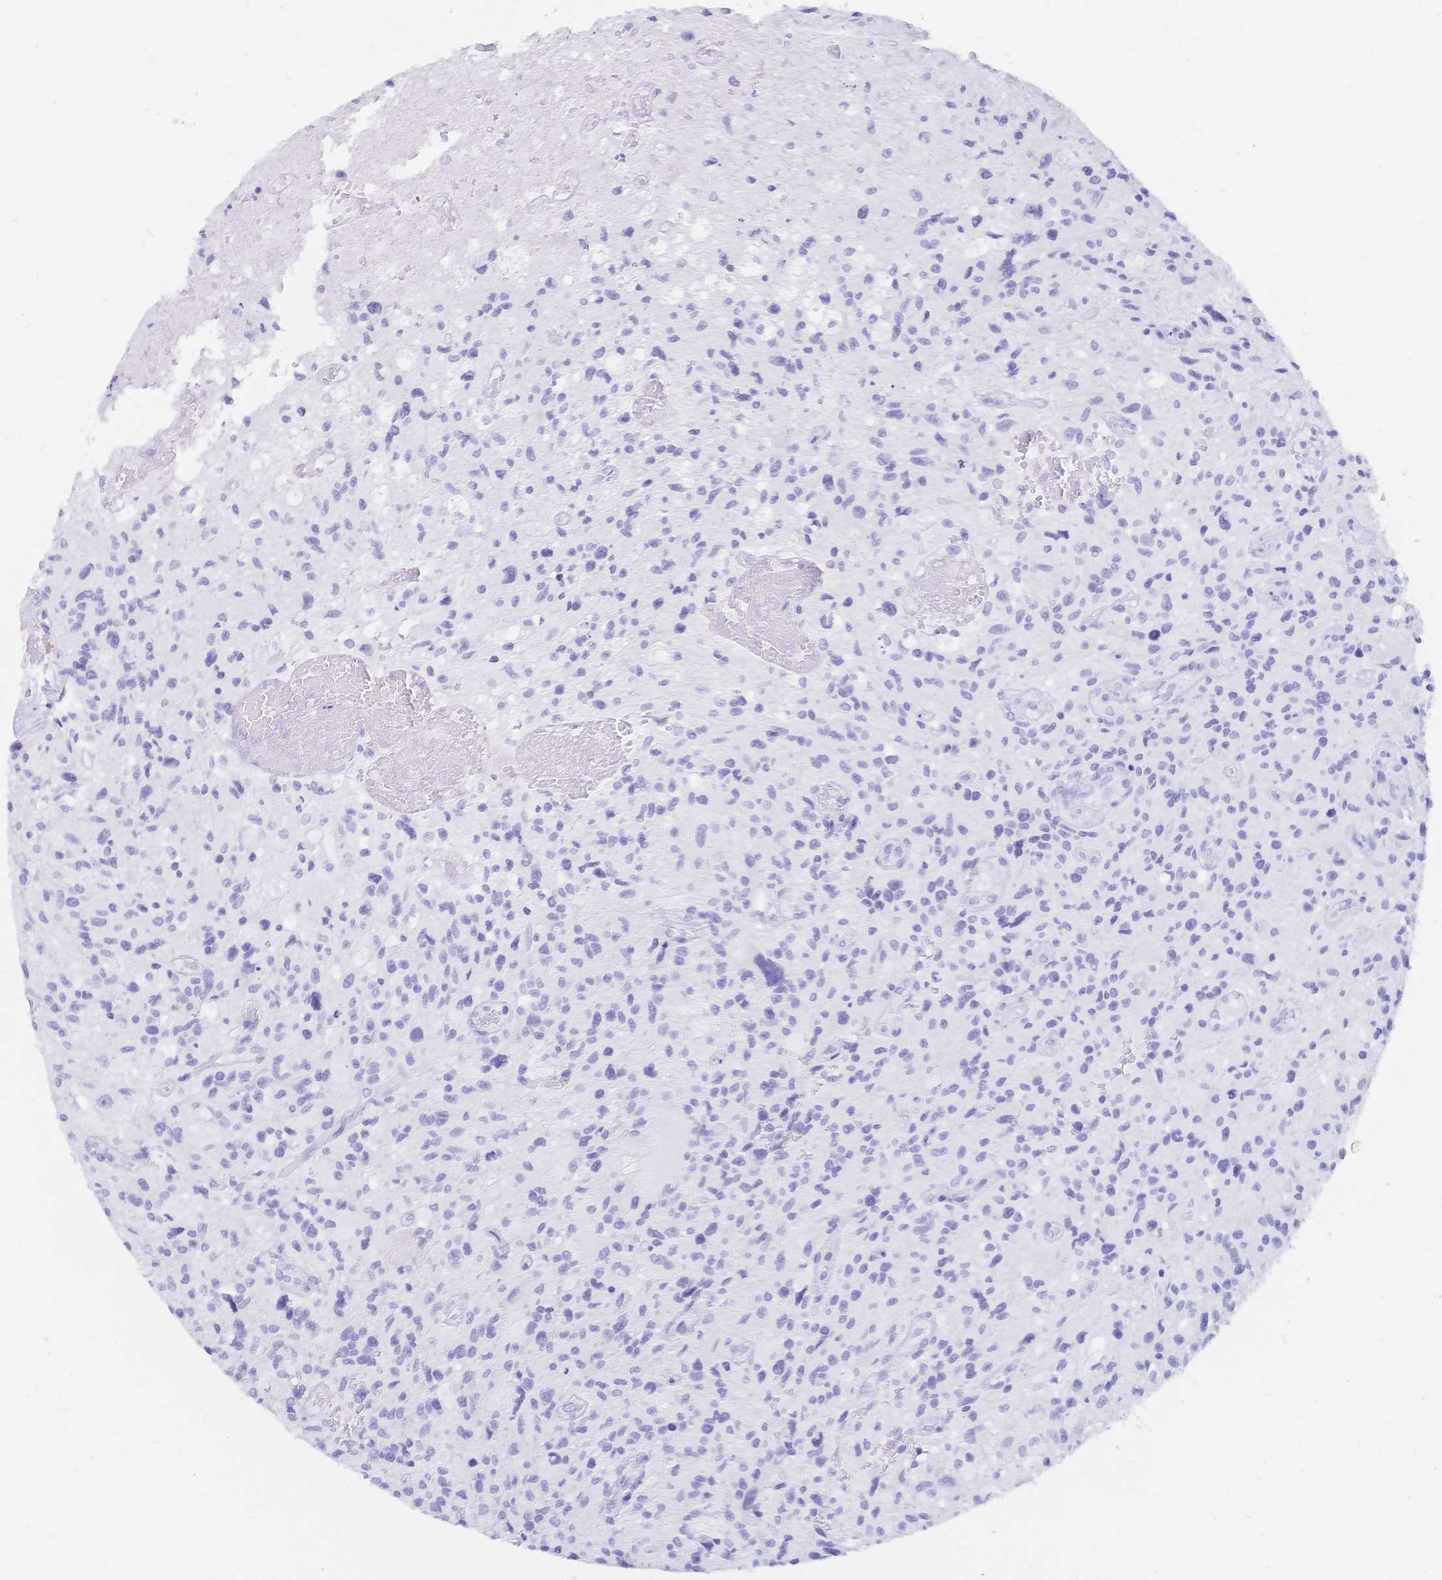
{"staining": {"intensity": "negative", "quantity": "none", "location": "none"}, "tissue": "glioma", "cell_type": "Tumor cells", "image_type": "cancer", "snomed": [{"axis": "morphology", "description": "Glioma, malignant, High grade"}, {"axis": "topography", "description": "Brain"}], "caption": "The IHC image has no significant staining in tumor cells of glioma tissue.", "gene": "MEP1B", "patient": {"sex": "male", "age": 63}}